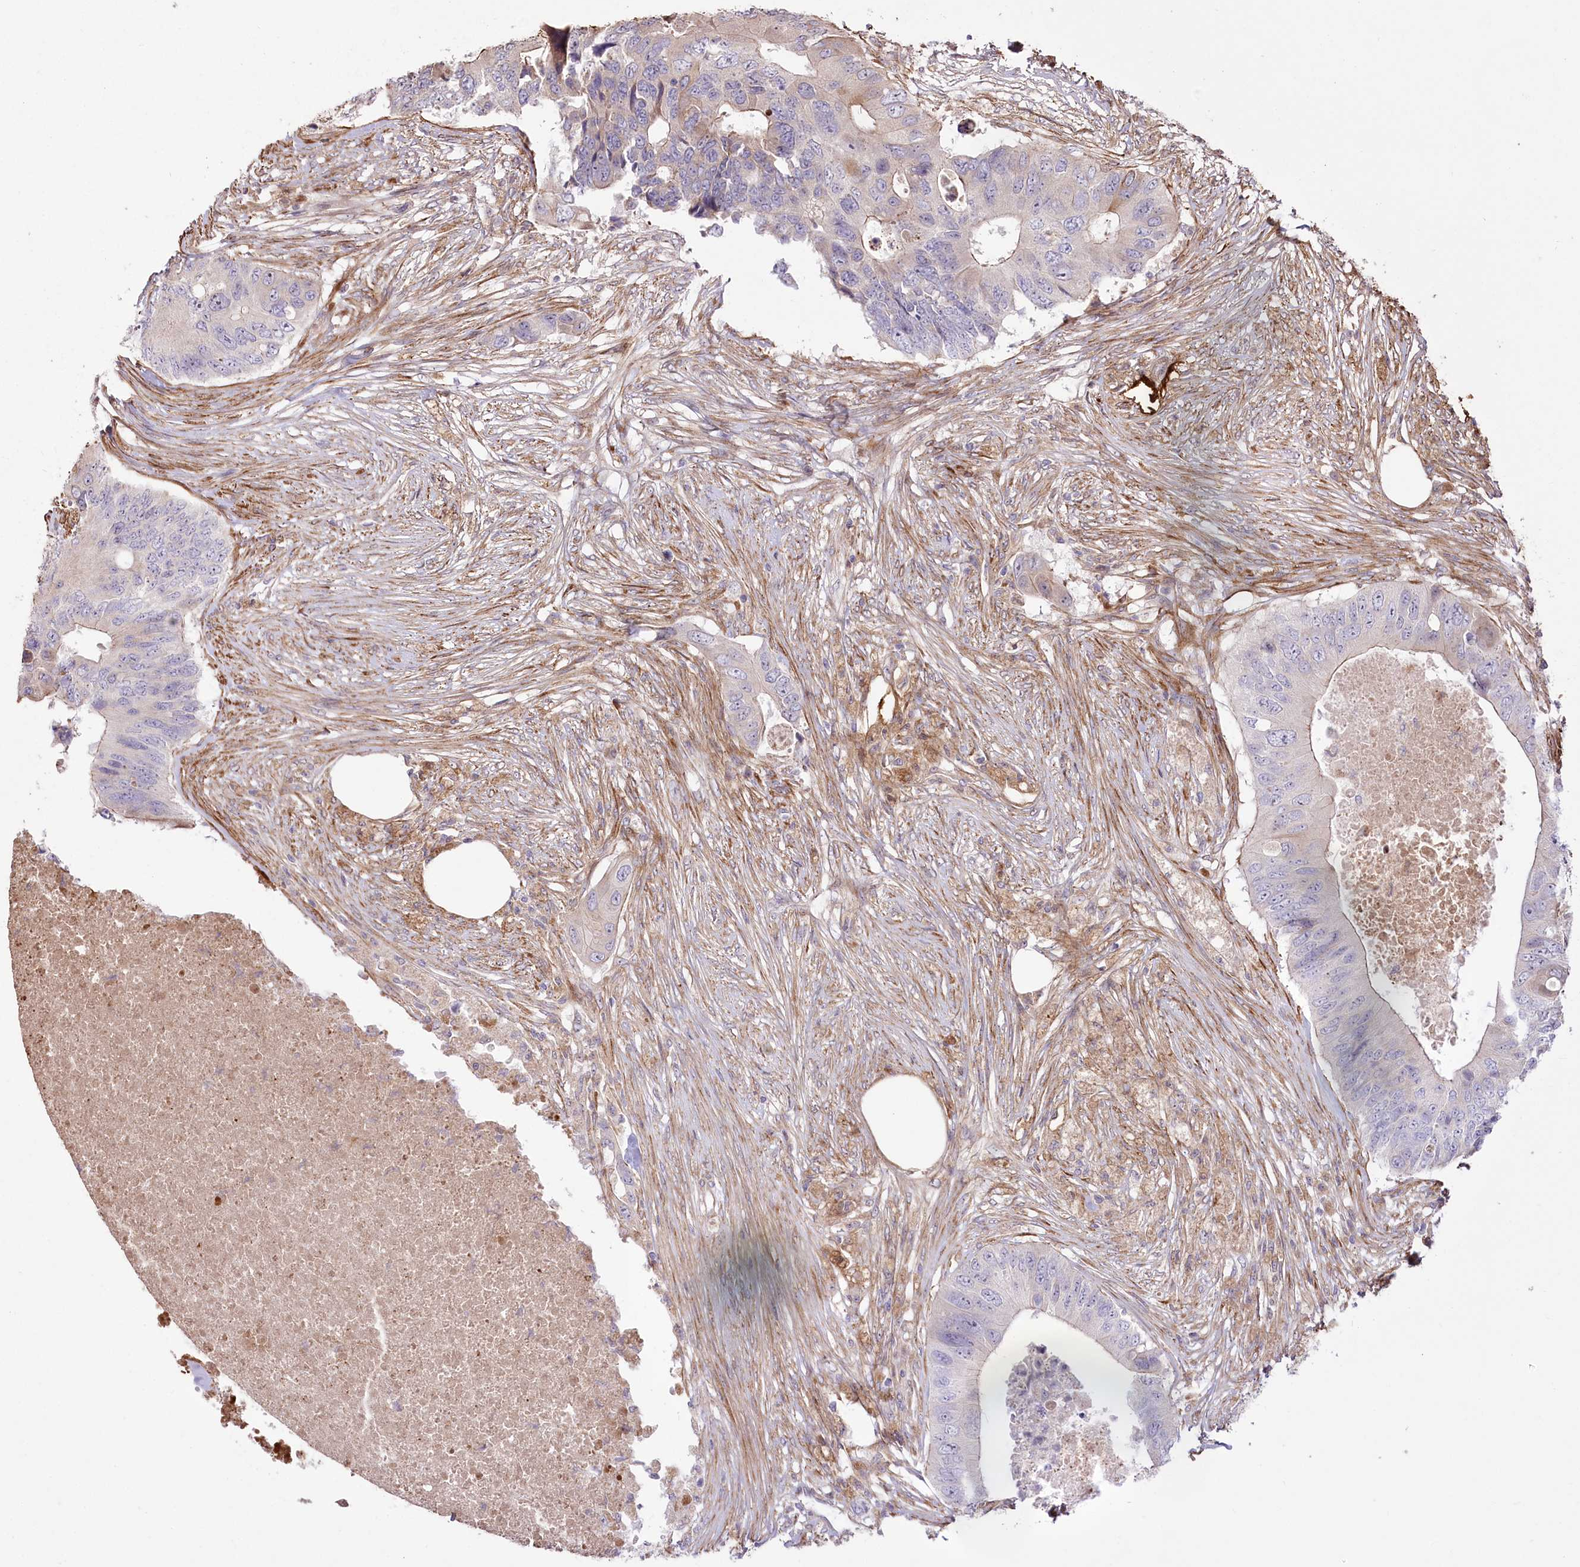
{"staining": {"intensity": "weak", "quantity": "<25%", "location": "cytoplasmic/membranous"}, "tissue": "colorectal cancer", "cell_type": "Tumor cells", "image_type": "cancer", "snomed": [{"axis": "morphology", "description": "Adenocarcinoma, NOS"}, {"axis": "topography", "description": "Colon"}], "caption": "The histopathology image displays no staining of tumor cells in colorectal cancer (adenocarcinoma).", "gene": "RNF24", "patient": {"sex": "male", "age": 71}}